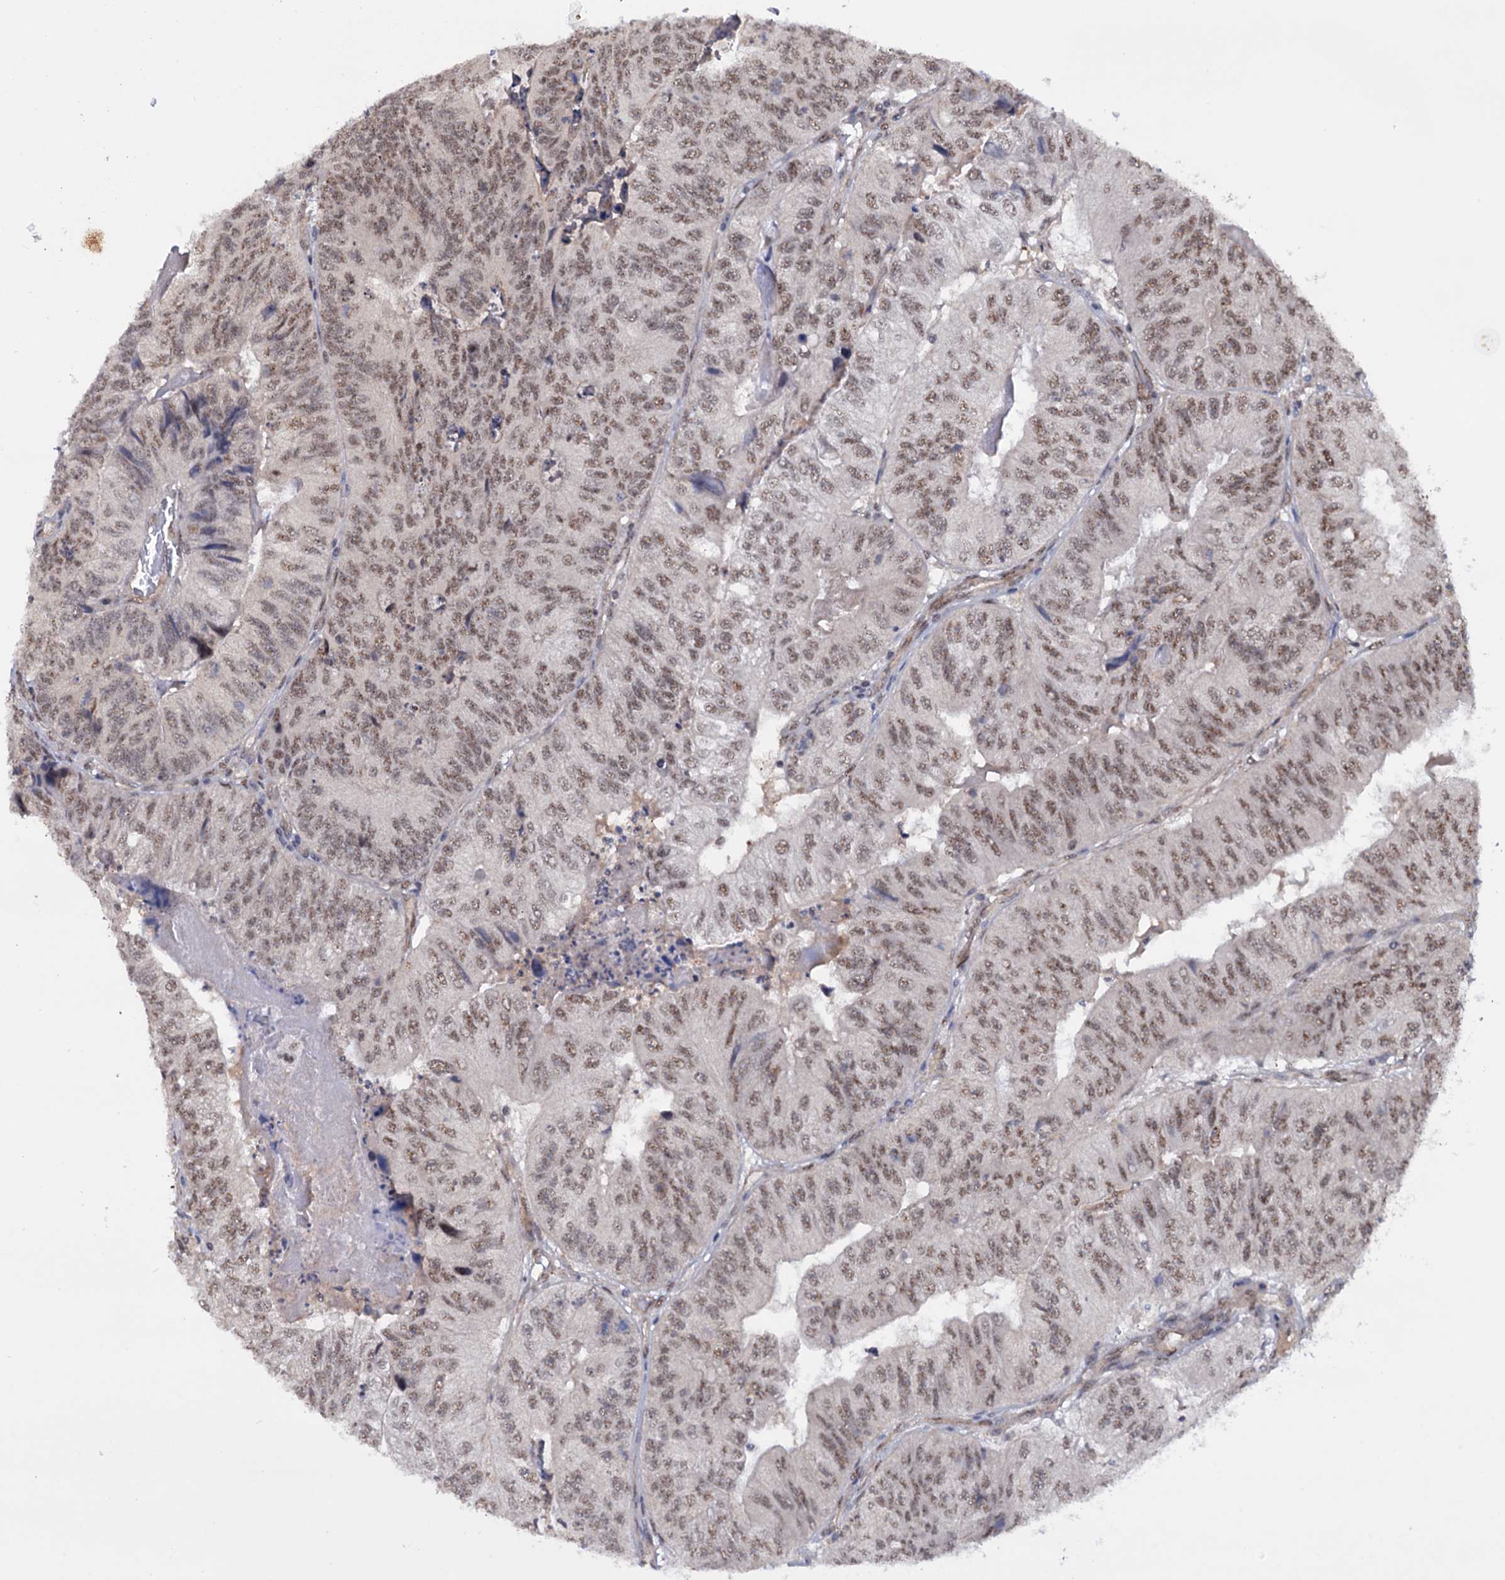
{"staining": {"intensity": "moderate", "quantity": ">75%", "location": "nuclear"}, "tissue": "colorectal cancer", "cell_type": "Tumor cells", "image_type": "cancer", "snomed": [{"axis": "morphology", "description": "Adenocarcinoma, NOS"}, {"axis": "topography", "description": "Colon"}], "caption": "This is an image of IHC staining of colorectal adenocarcinoma, which shows moderate positivity in the nuclear of tumor cells.", "gene": "TBC1D12", "patient": {"sex": "female", "age": 67}}